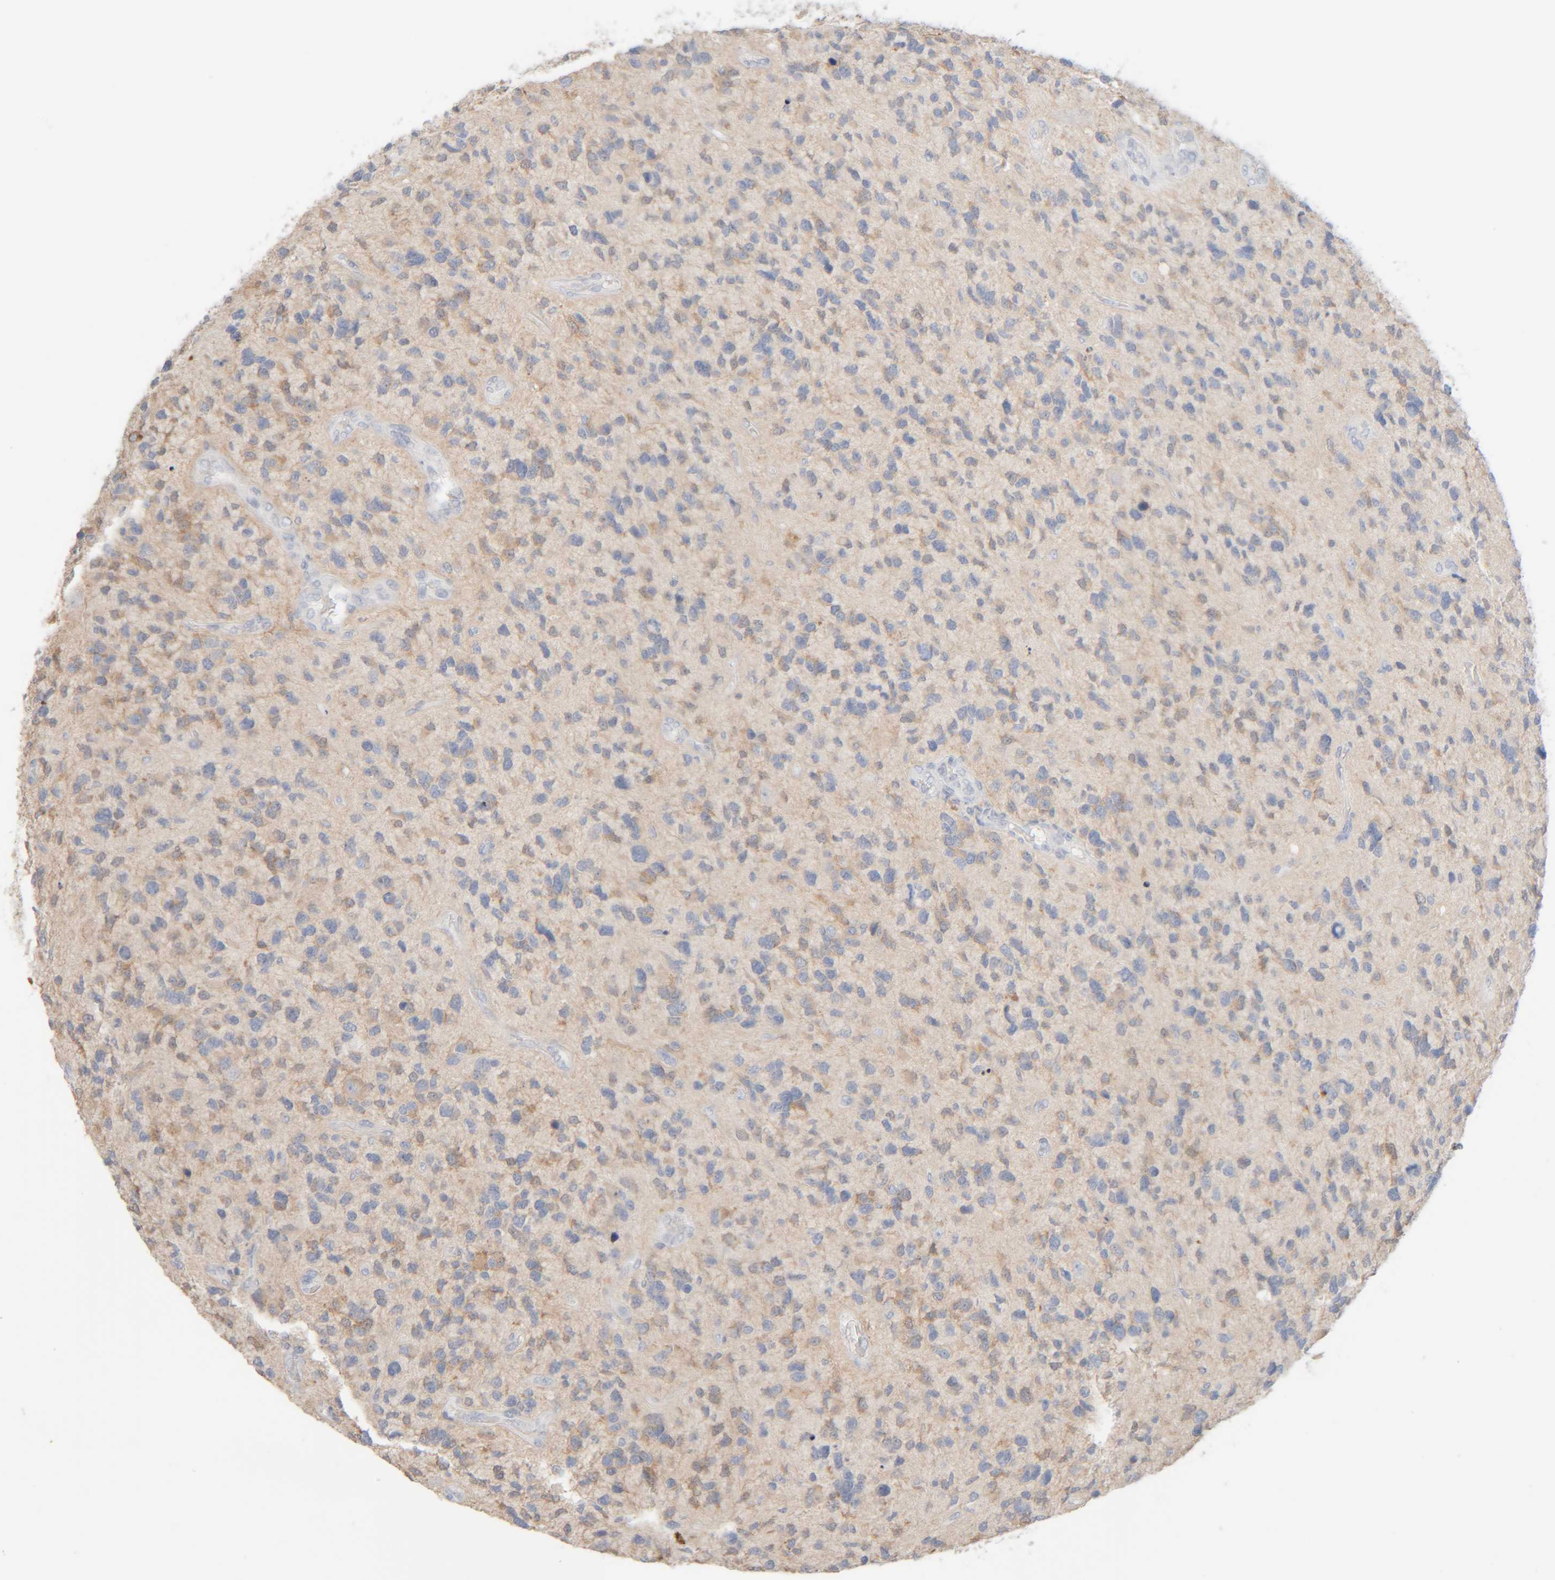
{"staining": {"intensity": "weak", "quantity": "25%-75%", "location": "cytoplasmic/membranous"}, "tissue": "glioma", "cell_type": "Tumor cells", "image_type": "cancer", "snomed": [{"axis": "morphology", "description": "Glioma, malignant, High grade"}, {"axis": "topography", "description": "Brain"}], "caption": "Brown immunohistochemical staining in human malignant glioma (high-grade) demonstrates weak cytoplasmic/membranous positivity in about 25%-75% of tumor cells.", "gene": "RIDA", "patient": {"sex": "female", "age": 58}}